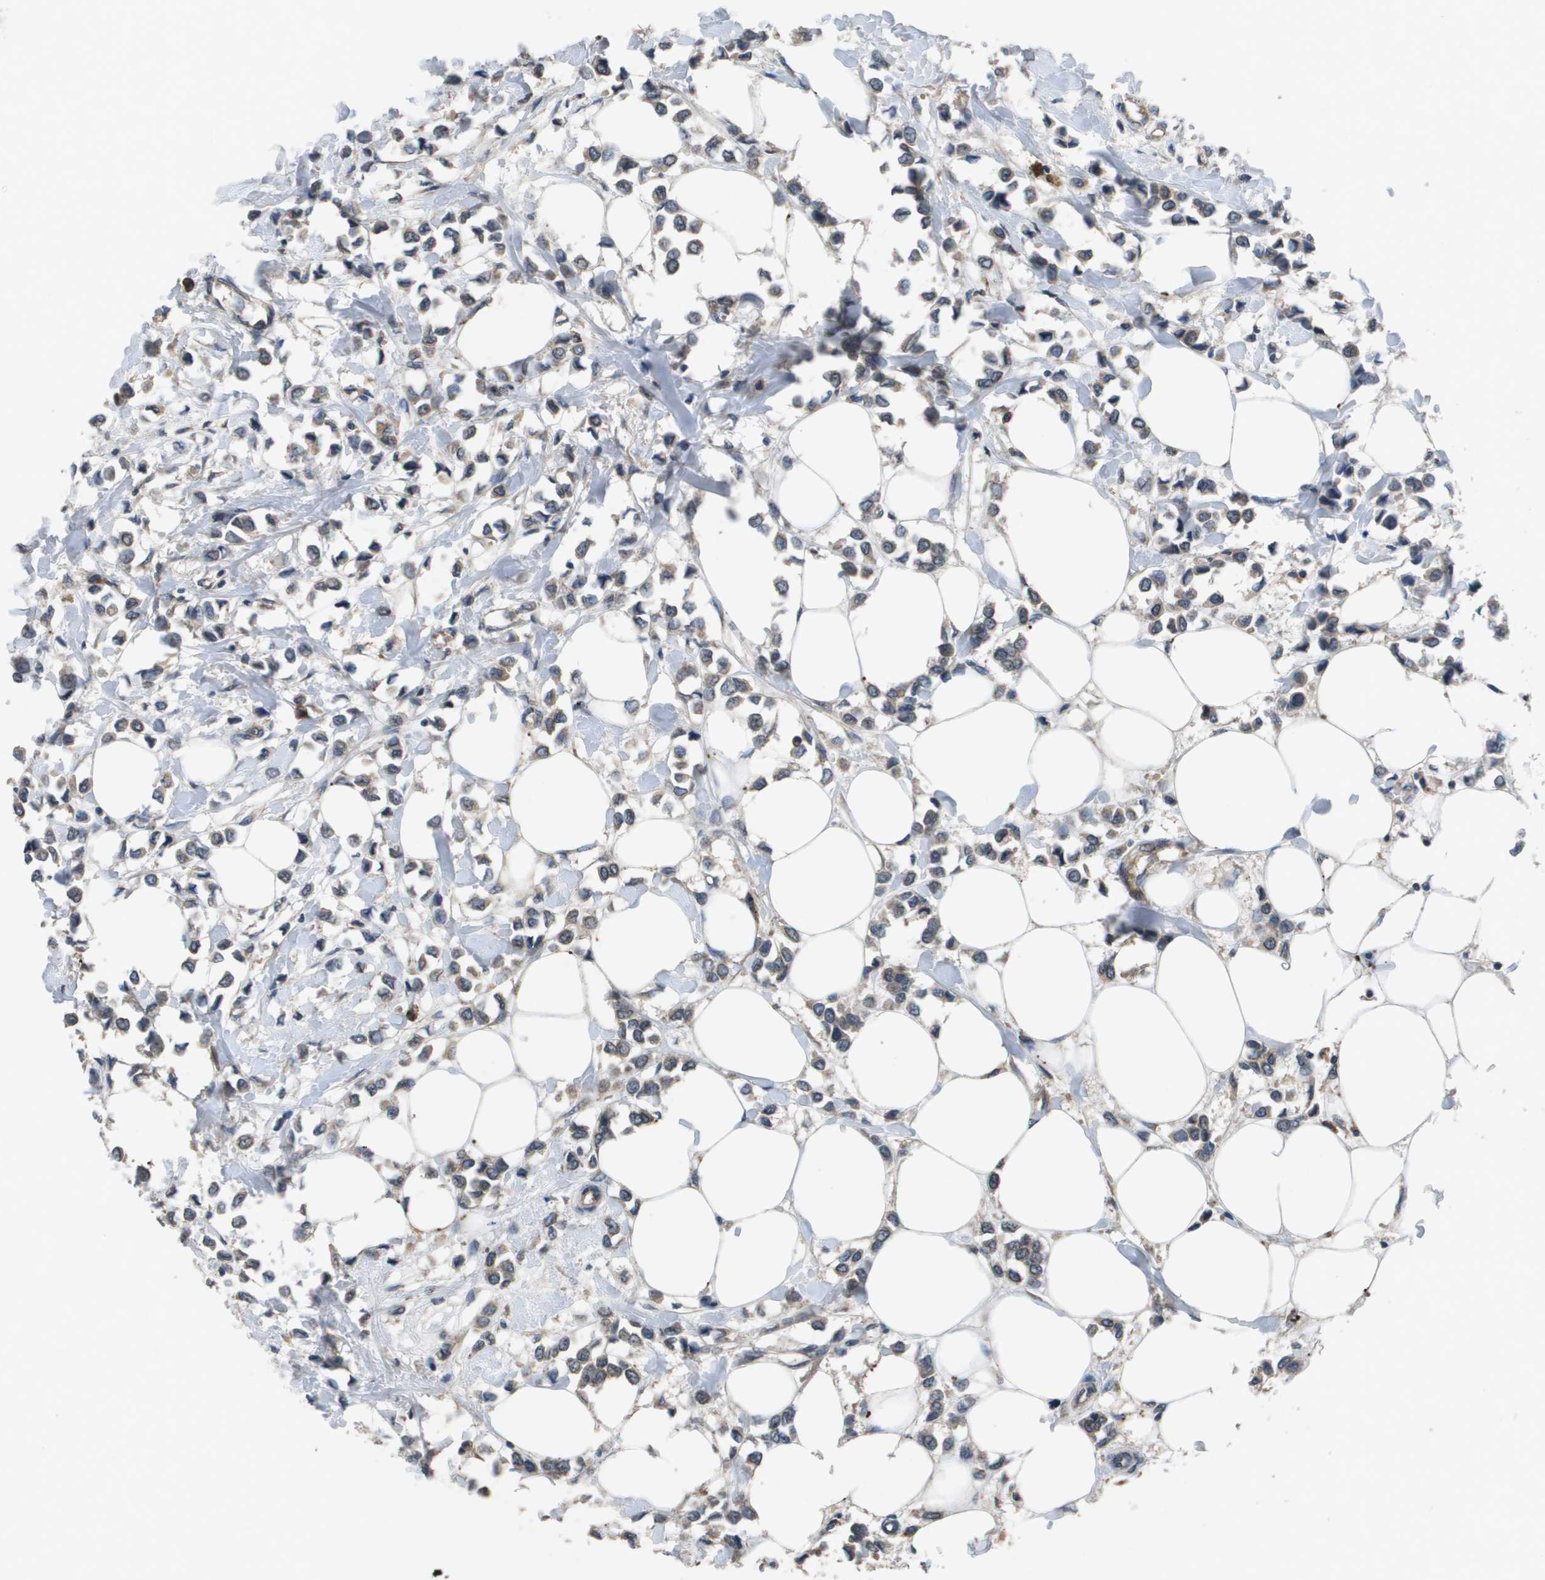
{"staining": {"intensity": "weak", "quantity": "25%-75%", "location": "cytoplasmic/membranous"}, "tissue": "breast cancer", "cell_type": "Tumor cells", "image_type": "cancer", "snomed": [{"axis": "morphology", "description": "Lobular carcinoma"}, {"axis": "topography", "description": "Breast"}], "caption": "The immunohistochemical stain shows weak cytoplasmic/membranous expression in tumor cells of breast cancer tissue.", "gene": "PROC", "patient": {"sex": "female", "age": 51}}